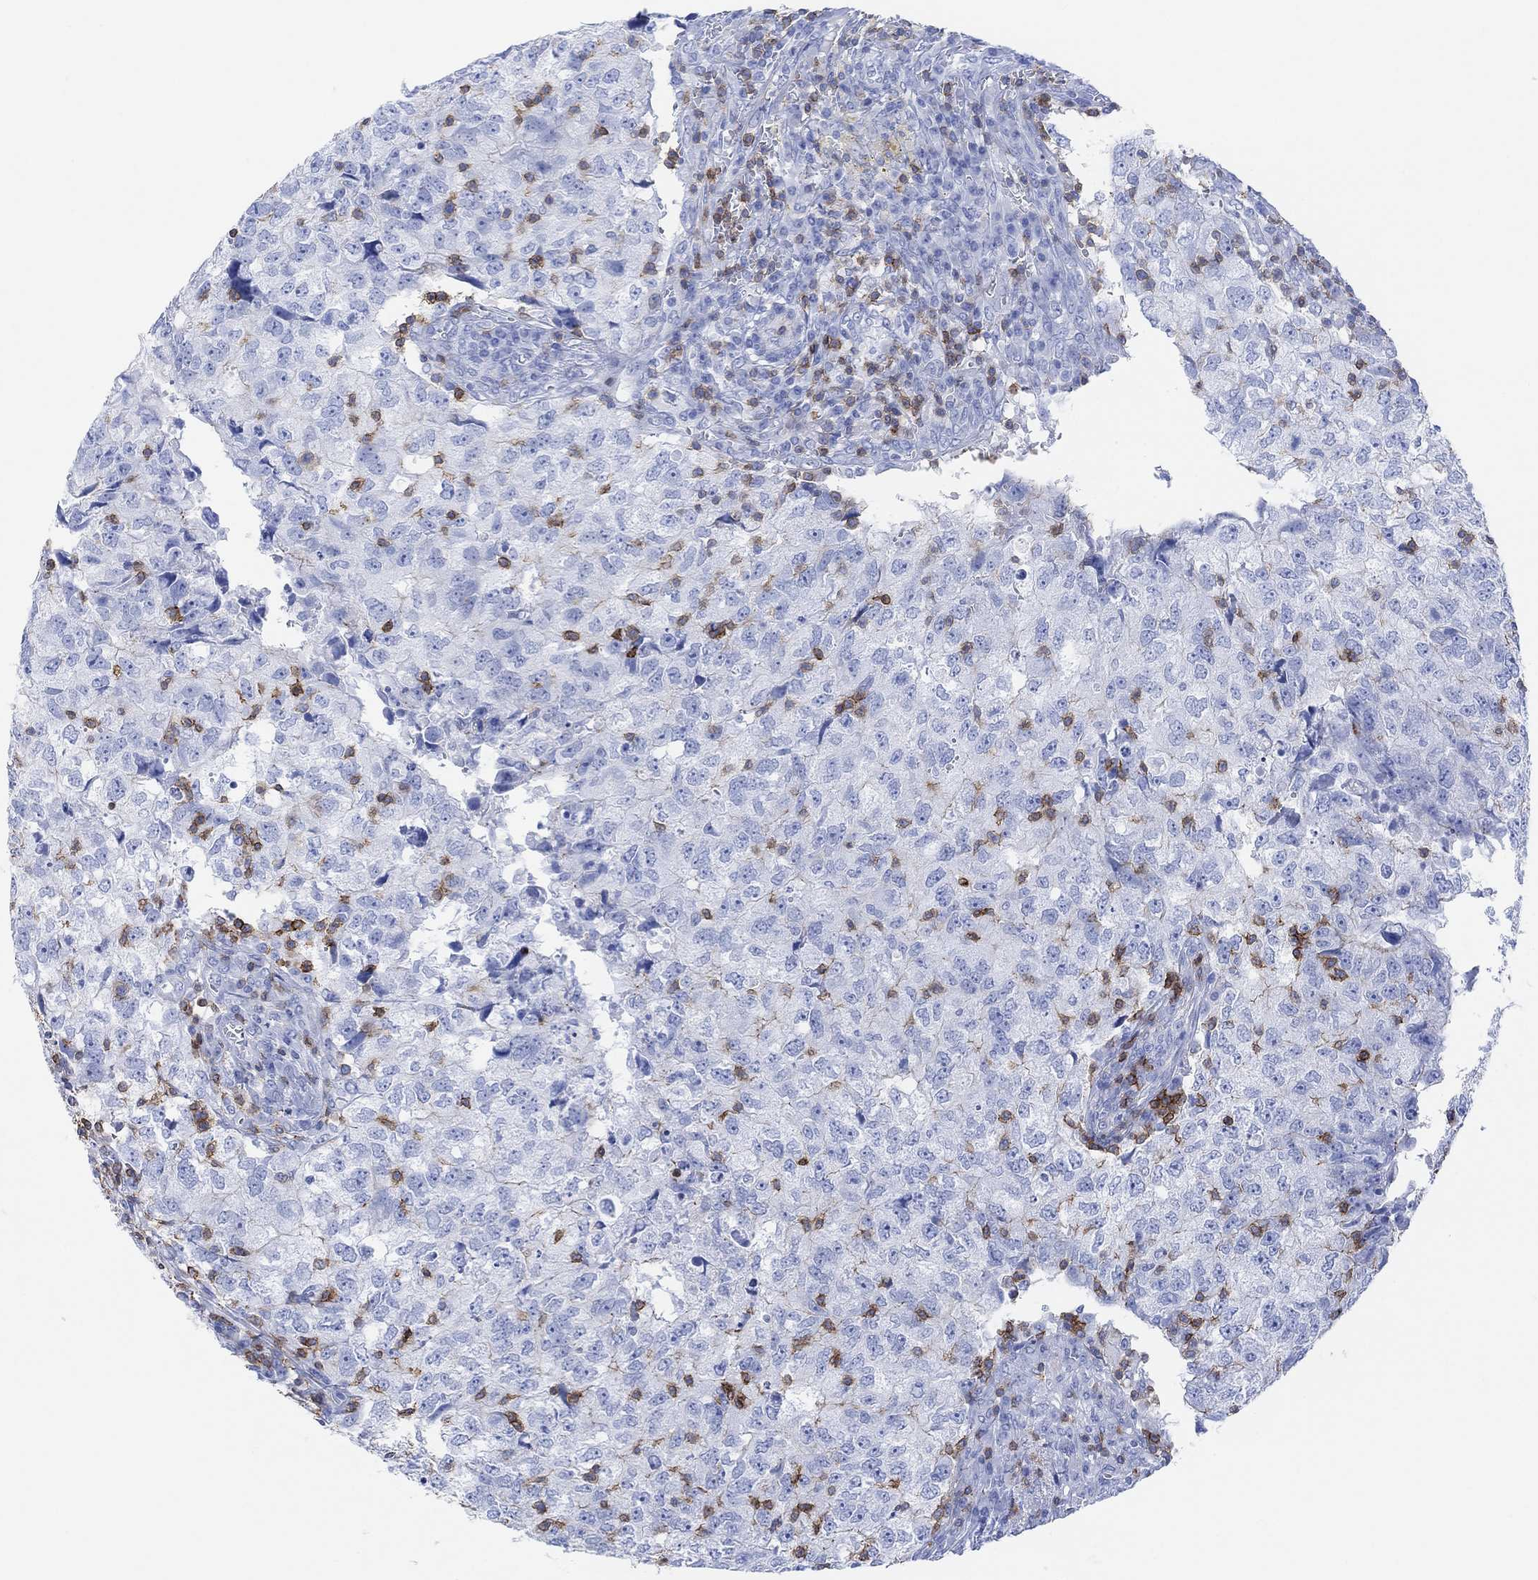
{"staining": {"intensity": "negative", "quantity": "none", "location": "none"}, "tissue": "breast cancer", "cell_type": "Tumor cells", "image_type": "cancer", "snomed": [{"axis": "morphology", "description": "Duct carcinoma"}, {"axis": "topography", "description": "Breast"}], "caption": "Immunohistochemistry (IHC) histopathology image of human breast cancer stained for a protein (brown), which reveals no staining in tumor cells. Brightfield microscopy of immunohistochemistry stained with DAB (brown) and hematoxylin (blue), captured at high magnification.", "gene": "GPR65", "patient": {"sex": "female", "age": 30}}